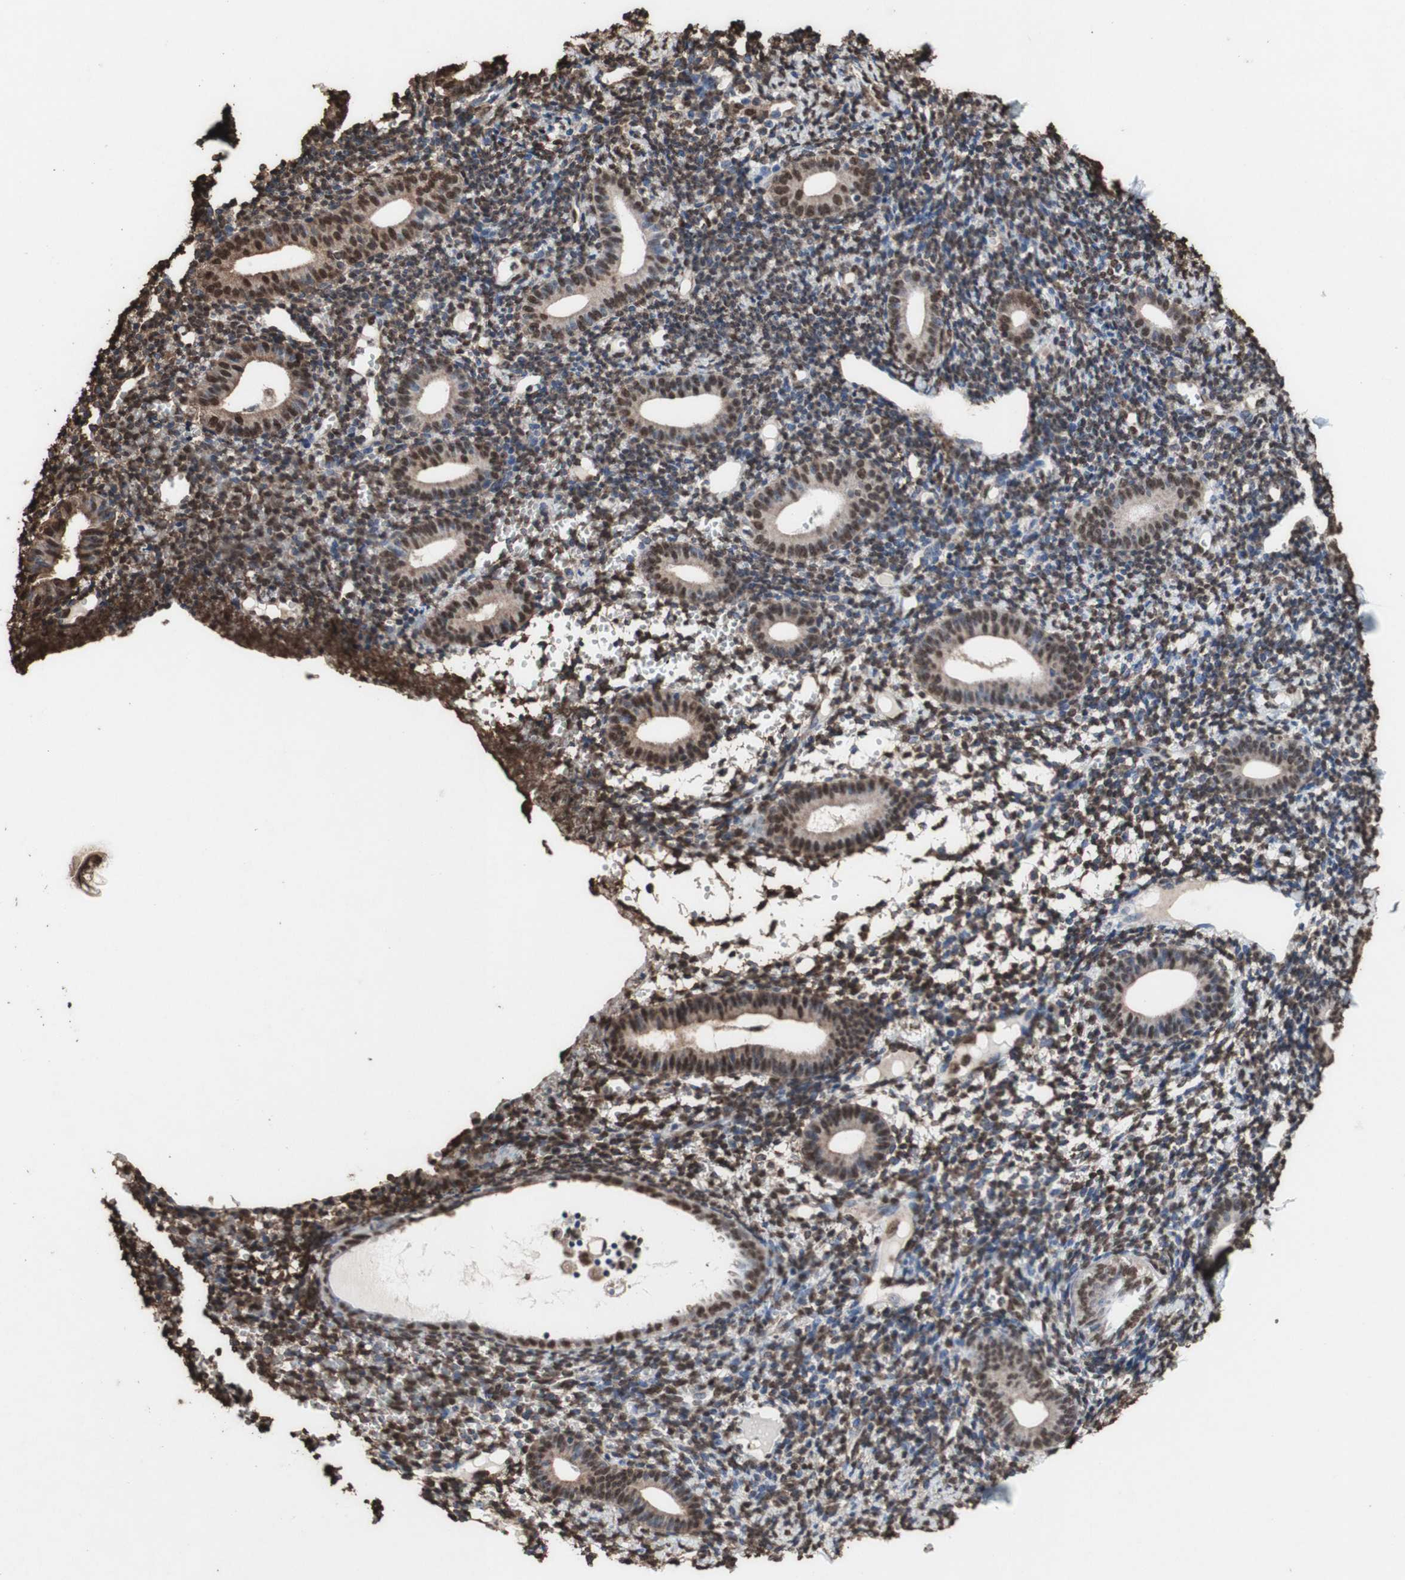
{"staining": {"intensity": "moderate", "quantity": ">75%", "location": "cytoplasmic/membranous,nuclear"}, "tissue": "endometrium", "cell_type": "Cells in endometrial stroma", "image_type": "normal", "snomed": [{"axis": "morphology", "description": "Normal tissue, NOS"}, {"axis": "topography", "description": "Endometrium"}], "caption": "A micrograph of human endometrium stained for a protein exhibits moderate cytoplasmic/membranous,nuclear brown staining in cells in endometrial stroma.", "gene": "PIDD1", "patient": {"sex": "female", "age": 50}}